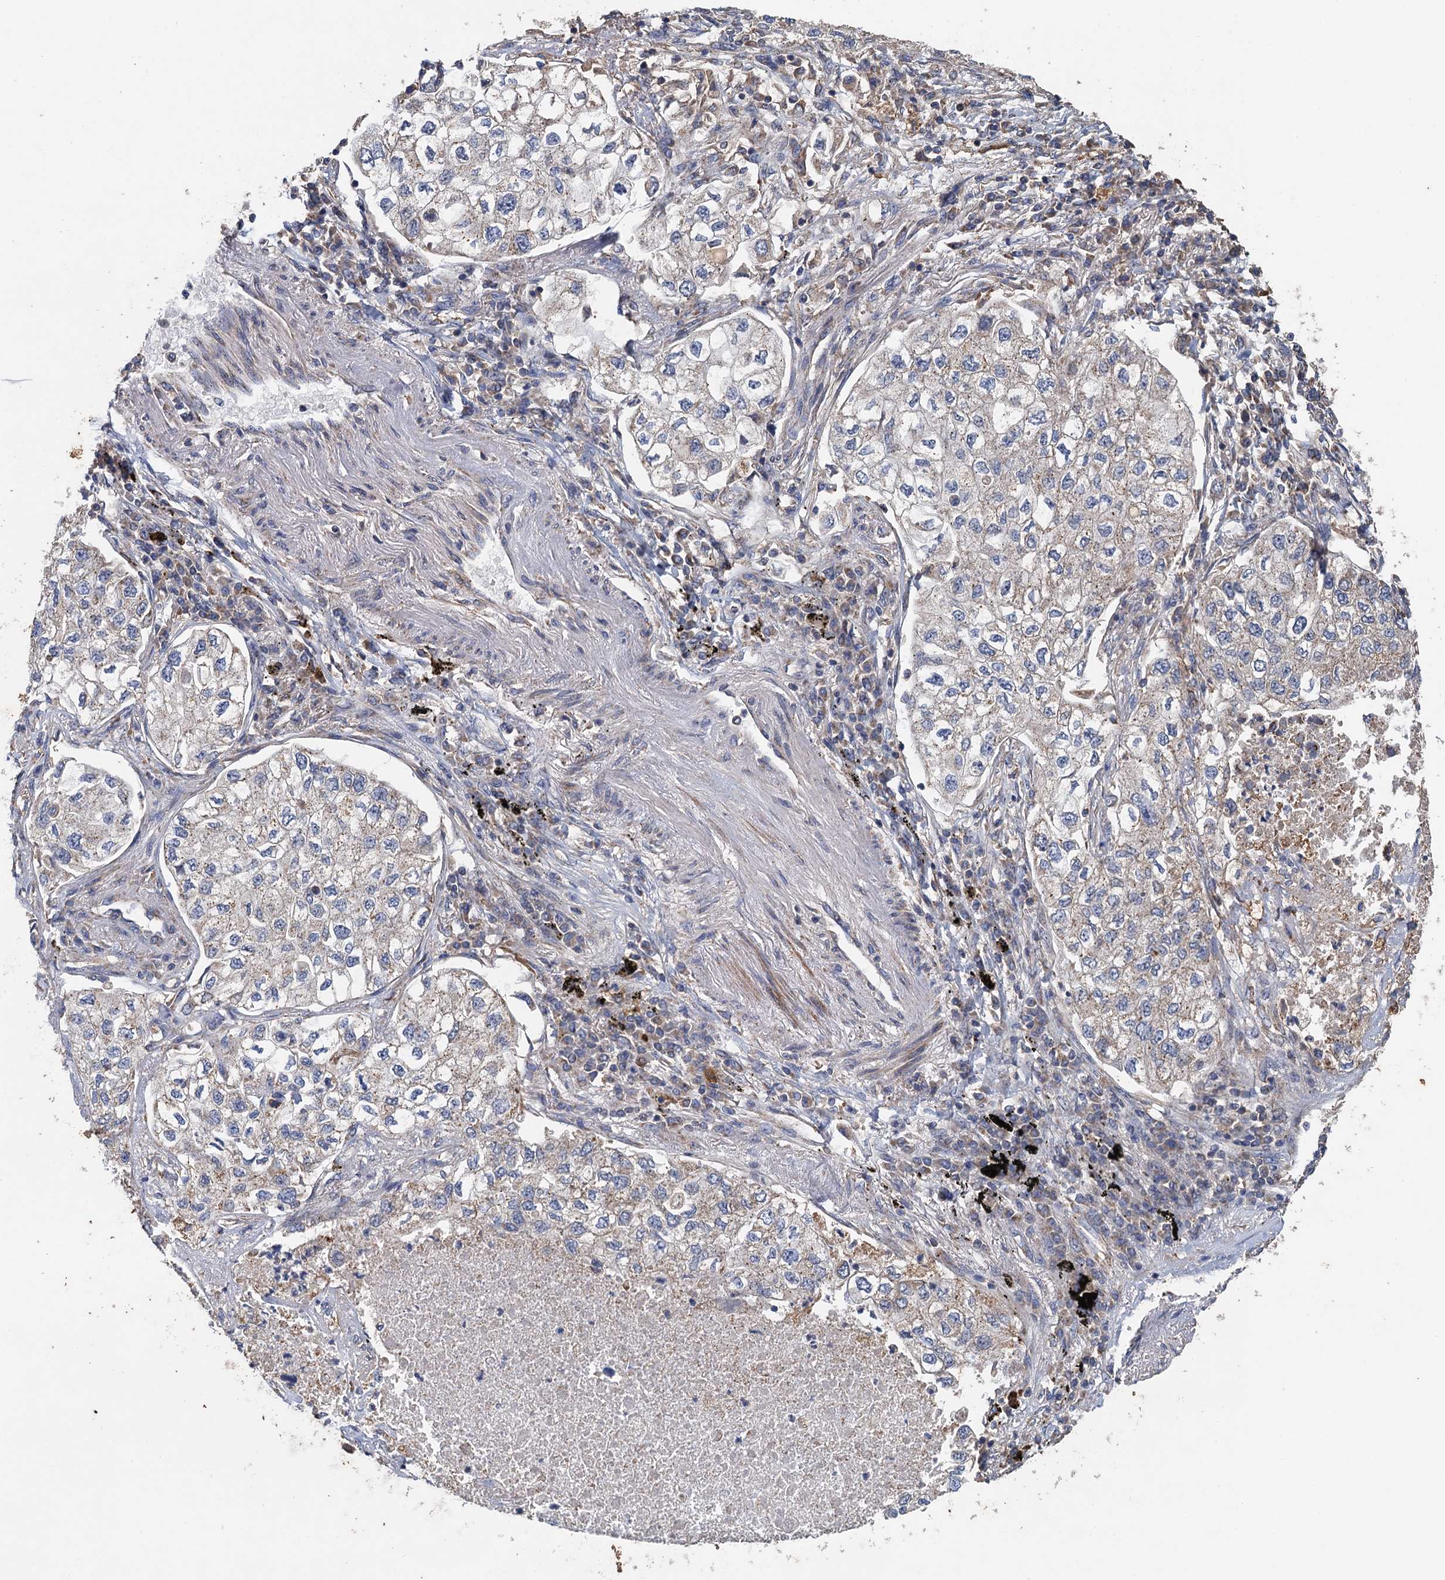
{"staining": {"intensity": "weak", "quantity": "25%-75%", "location": "cytoplasmic/membranous"}, "tissue": "lung cancer", "cell_type": "Tumor cells", "image_type": "cancer", "snomed": [{"axis": "morphology", "description": "Adenocarcinoma, NOS"}, {"axis": "topography", "description": "Lung"}], "caption": "Immunohistochemistry (IHC) staining of lung cancer (adenocarcinoma), which shows low levels of weak cytoplasmic/membranous positivity in approximately 25%-75% of tumor cells indicating weak cytoplasmic/membranous protein positivity. The staining was performed using DAB (3,3'-diaminobenzidine) (brown) for protein detection and nuclei were counterstained in hematoxylin (blue).", "gene": "BCS1L", "patient": {"sex": "male", "age": 63}}